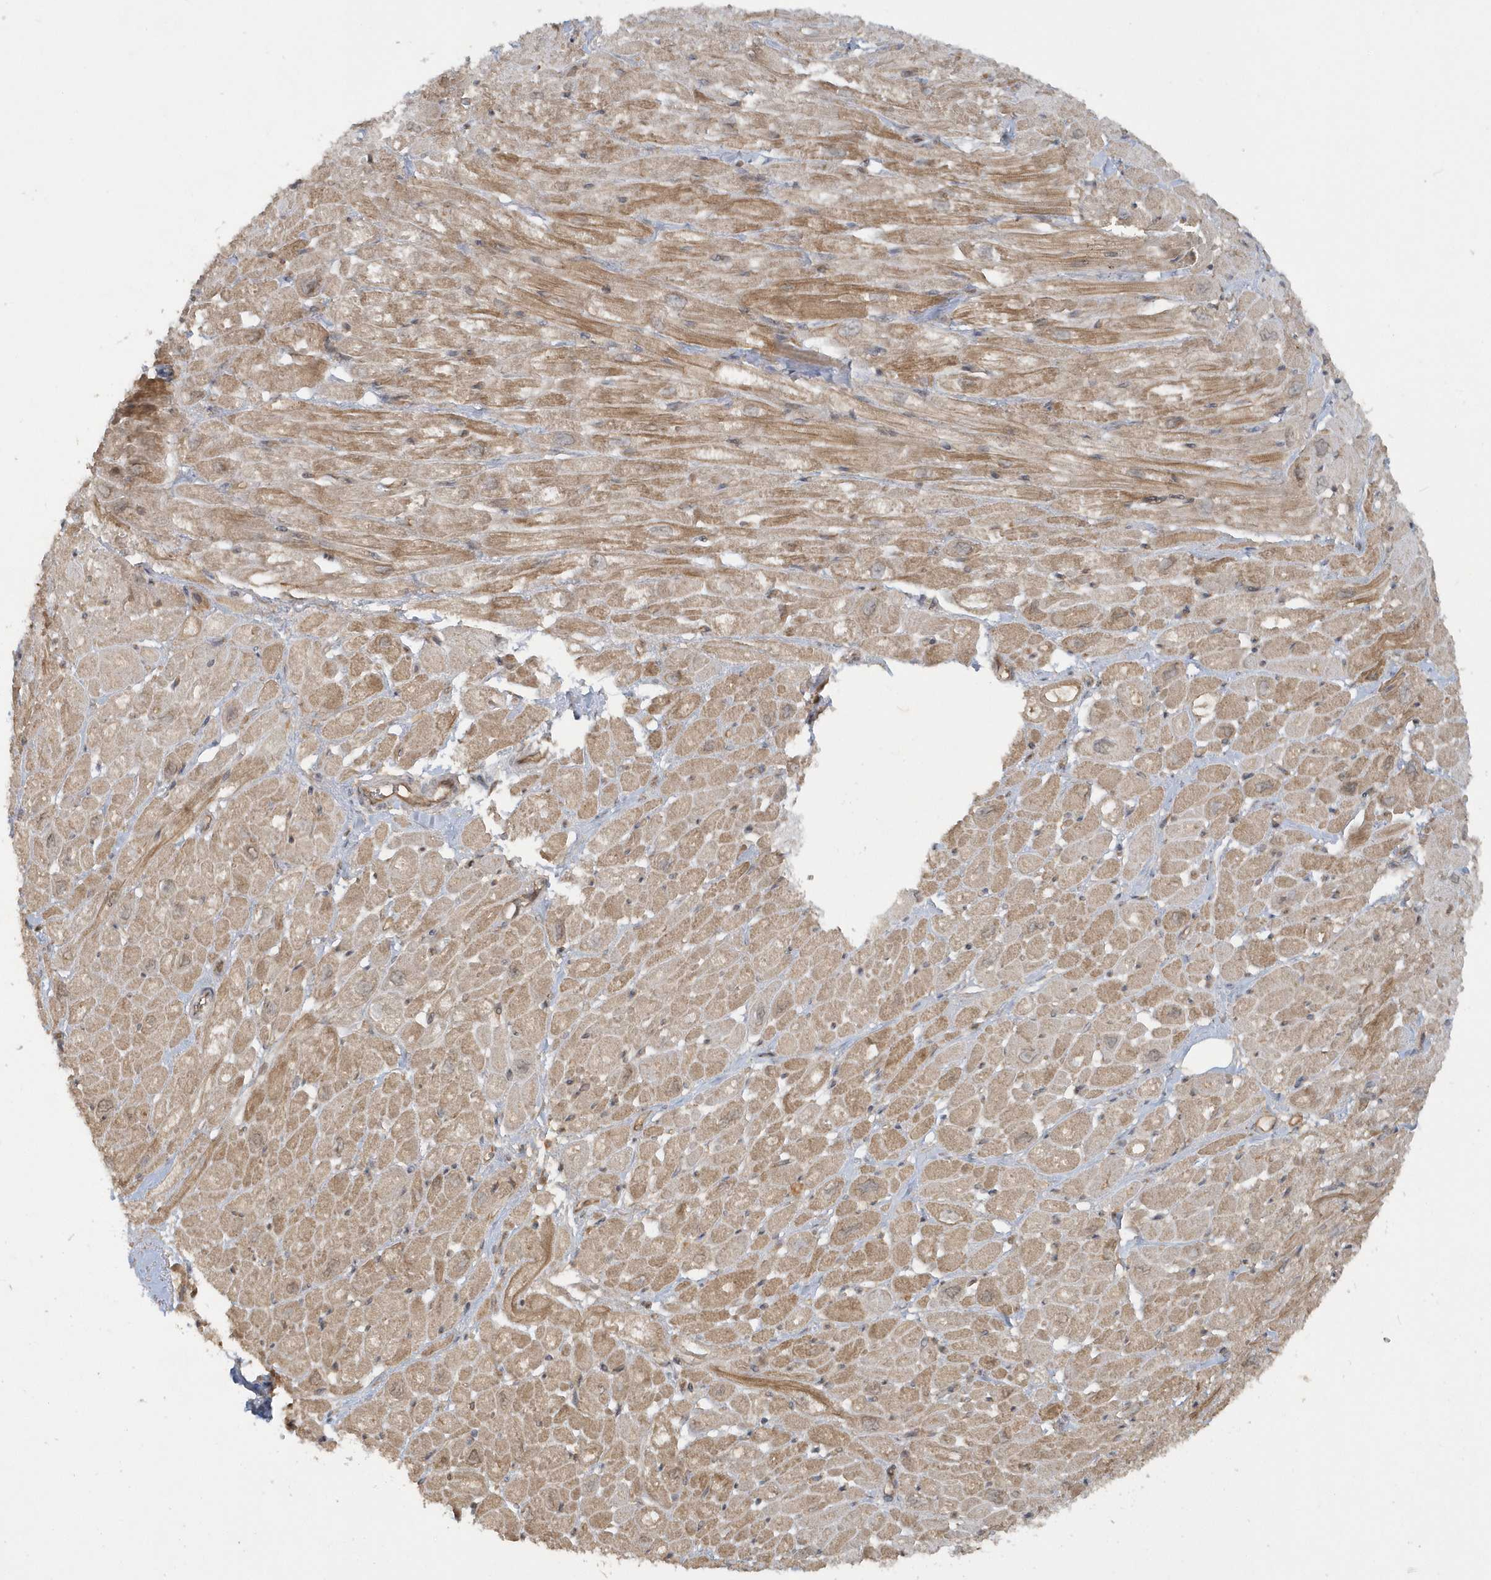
{"staining": {"intensity": "moderate", "quantity": ">75%", "location": "cytoplasmic/membranous"}, "tissue": "heart muscle", "cell_type": "Cardiomyocytes", "image_type": "normal", "snomed": [{"axis": "morphology", "description": "Normal tissue, NOS"}, {"axis": "topography", "description": "Heart"}], "caption": "Protein expression analysis of unremarkable heart muscle reveals moderate cytoplasmic/membranous expression in approximately >75% of cardiomyocytes.", "gene": "STIM2", "patient": {"sex": "male", "age": 50}}